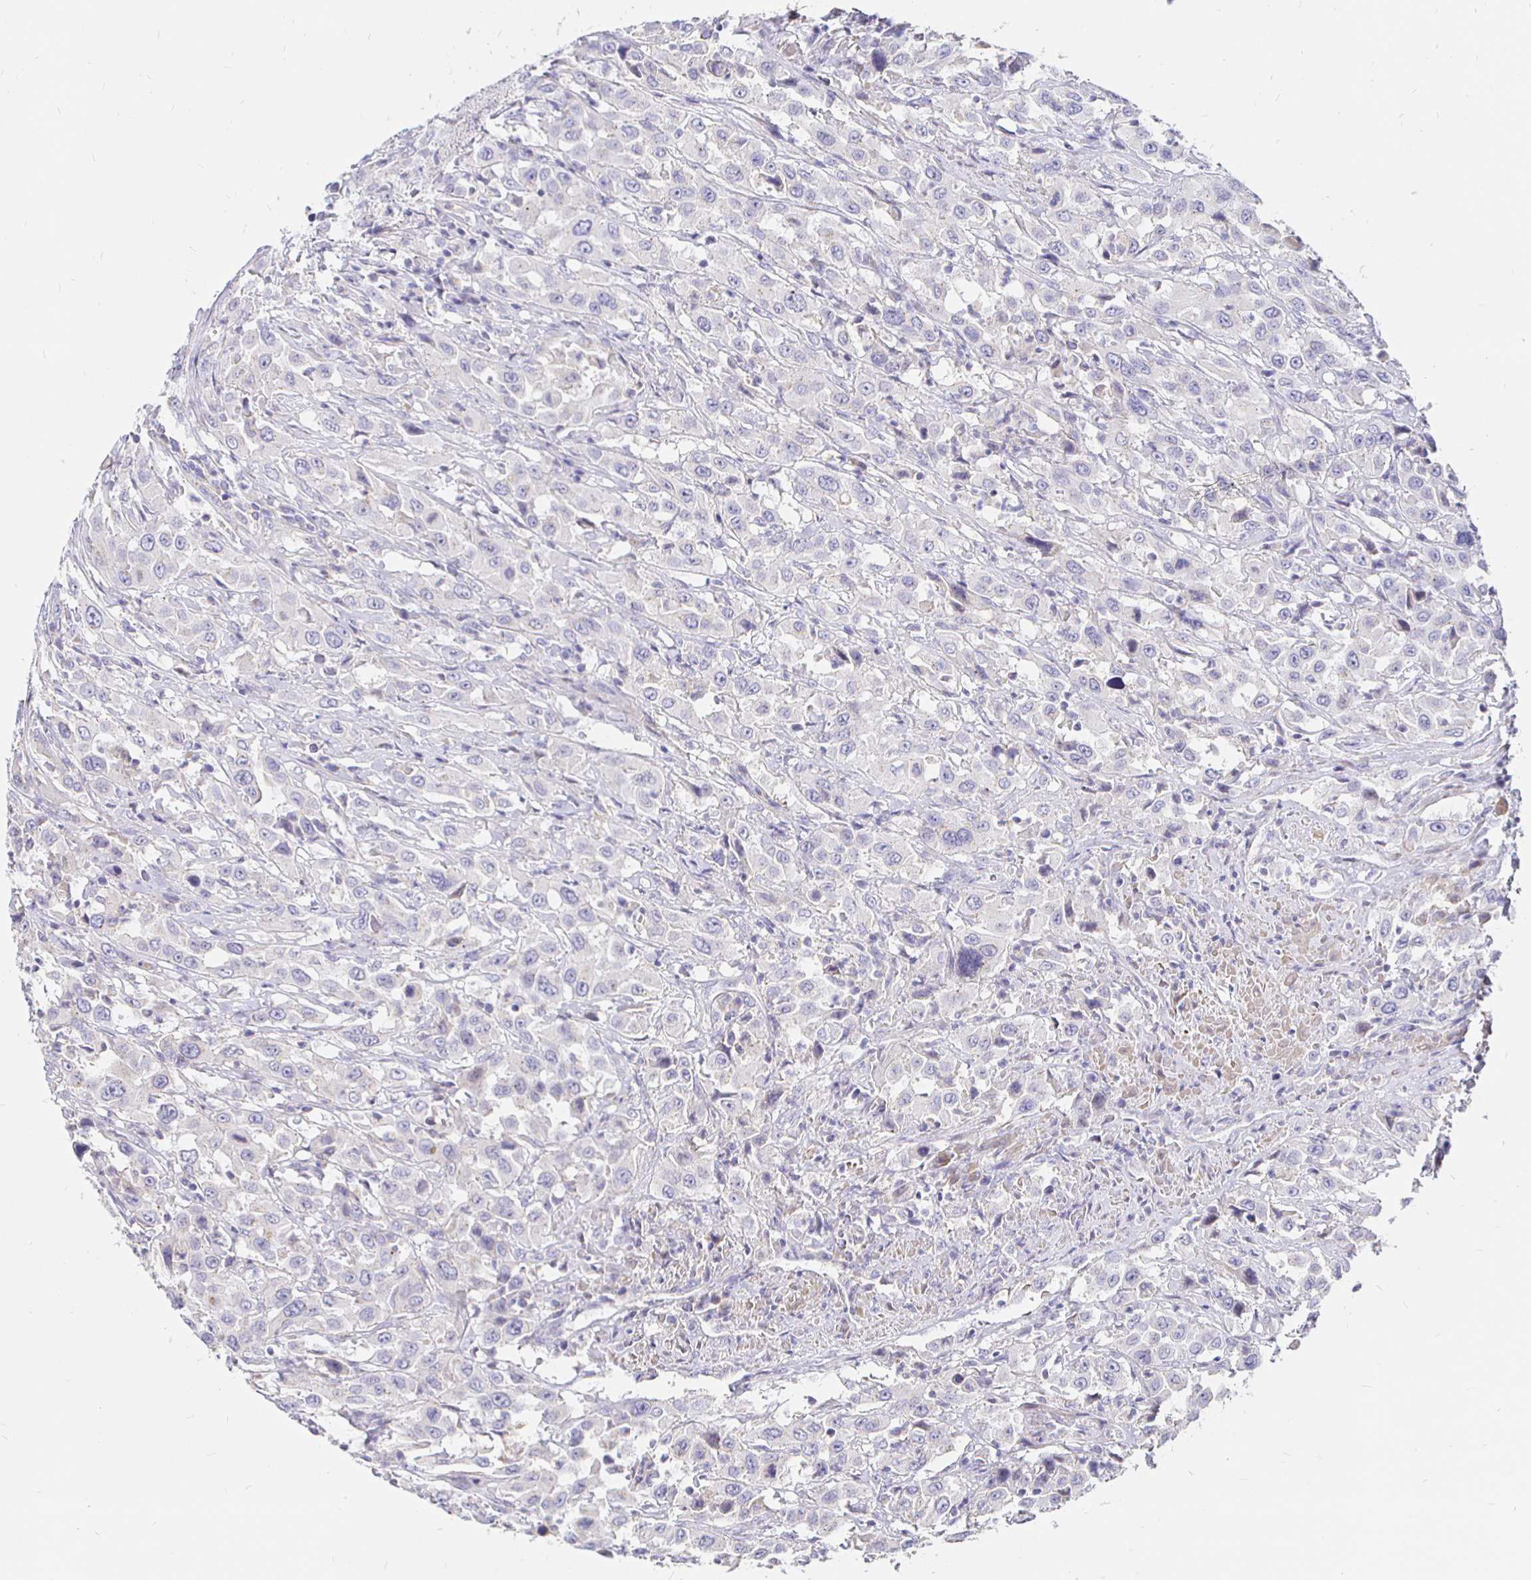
{"staining": {"intensity": "negative", "quantity": "none", "location": "none"}, "tissue": "urothelial cancer", "cell_type": "Tumor cells", "image_type": "cancer", "snomed": [{"axis": "morphology", "description": "Urothelial carcinoma, High grade"}, {"axis": "topography", "description": "Urinary bladder"}], "caption": "Protein analysis of high-grade urothelial carcinoma reveals no significant positivity in tumor cells.", "gene": "NECAB1", "patient": {"sex": "male", "age": 61}}